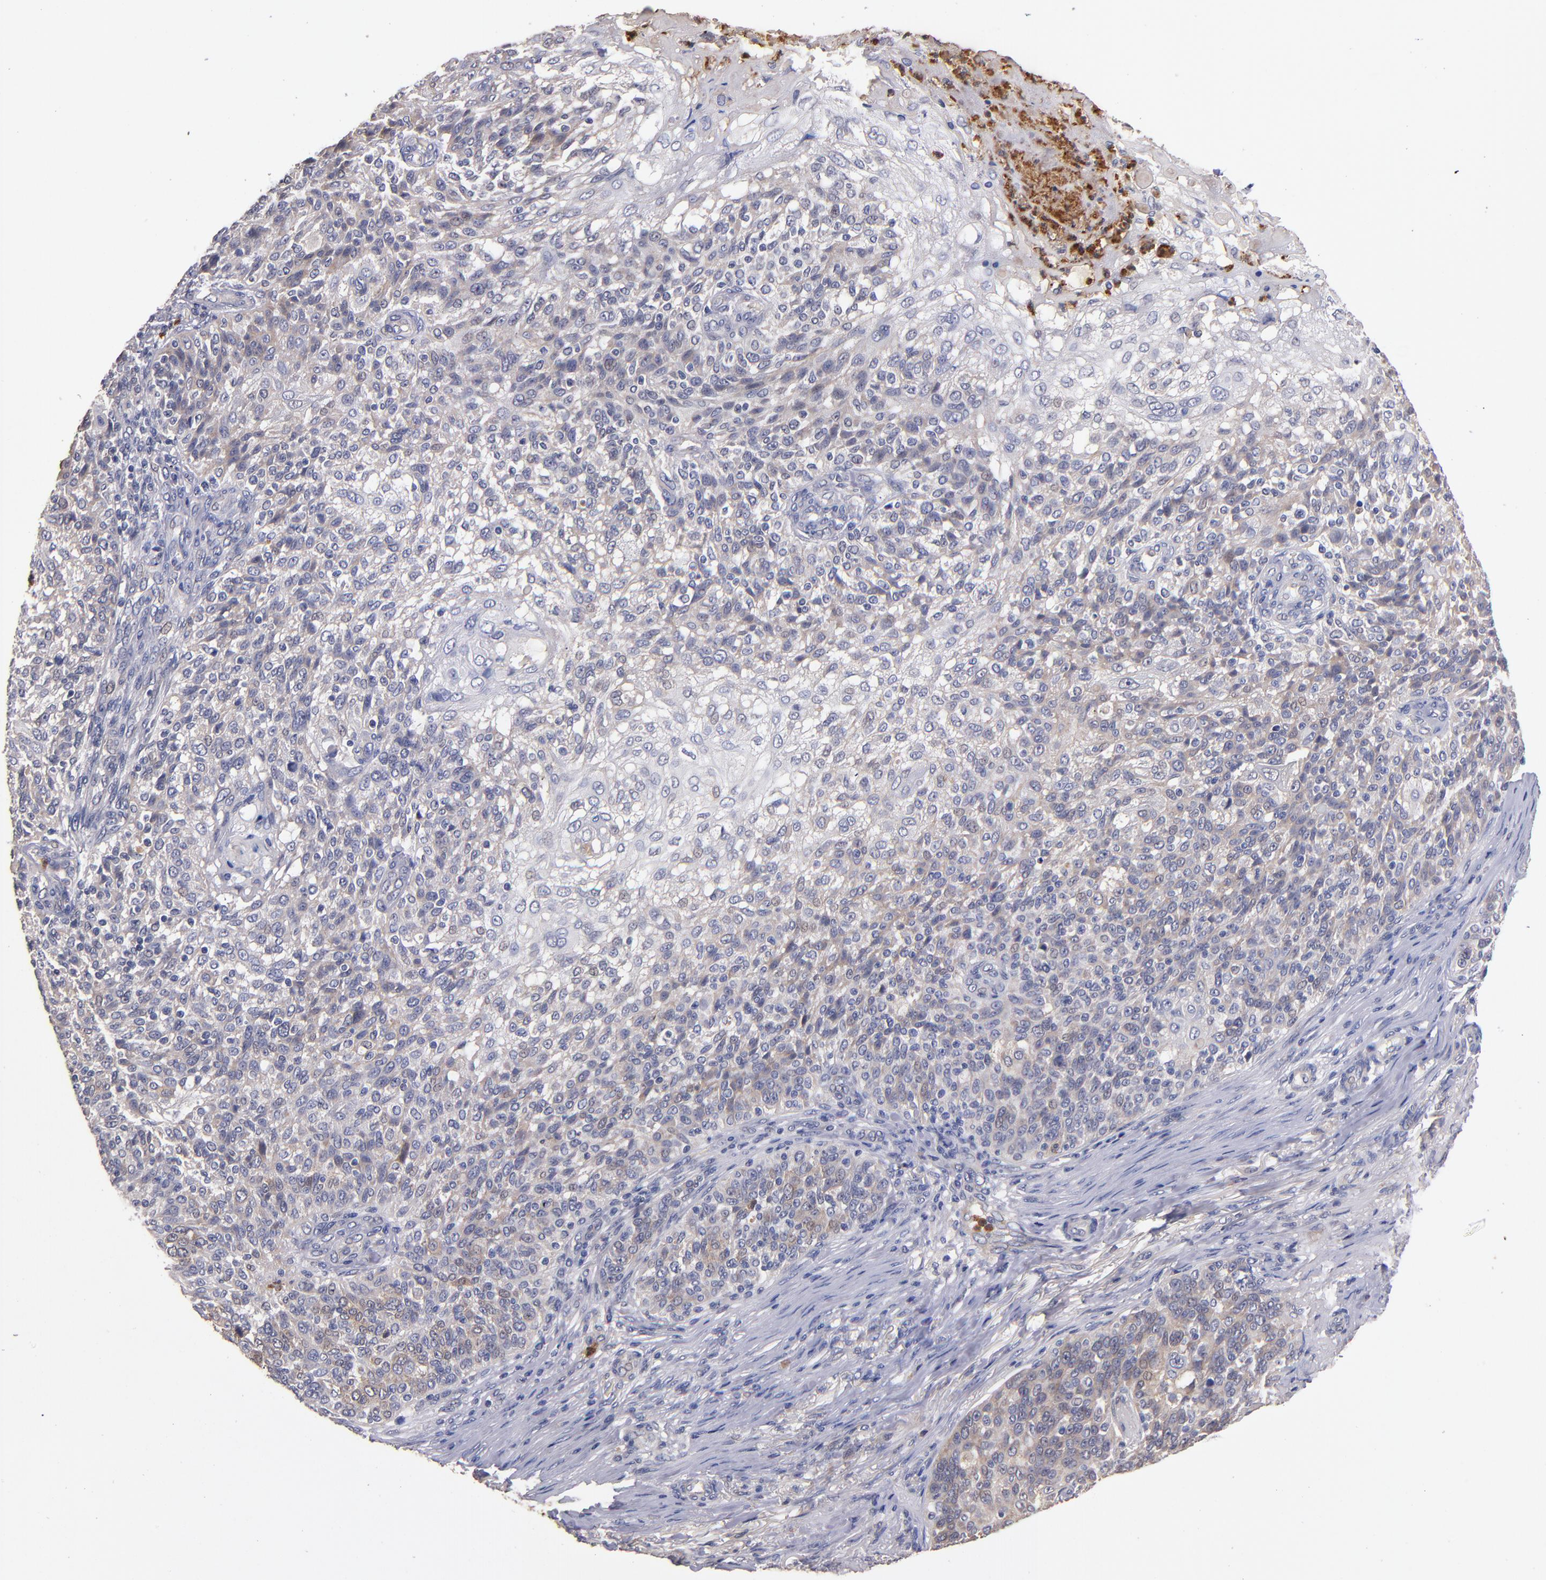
{"staining": {"intensity": "weak", "quantity": "<25%", "location": "cytoplasmic/membranous"}, "tissue": "skin cancer", "cell_type": "Tumor cells", "image_type": "cancer", "snomed": [{"axis": "morphology", "description": "Normal tissue, NOS"}, {"axis": "morphology", "description": "Squamous cell carcinoma, NOS"}, {"axis": "topography", "description": "Skin"}], "caption": "Histopathology image shows no protein expression in tumor cells of skin squamous cell carcinoma tissue.", "gene": "TTLL12", "patient": {"sex": "female", "age": 83}}